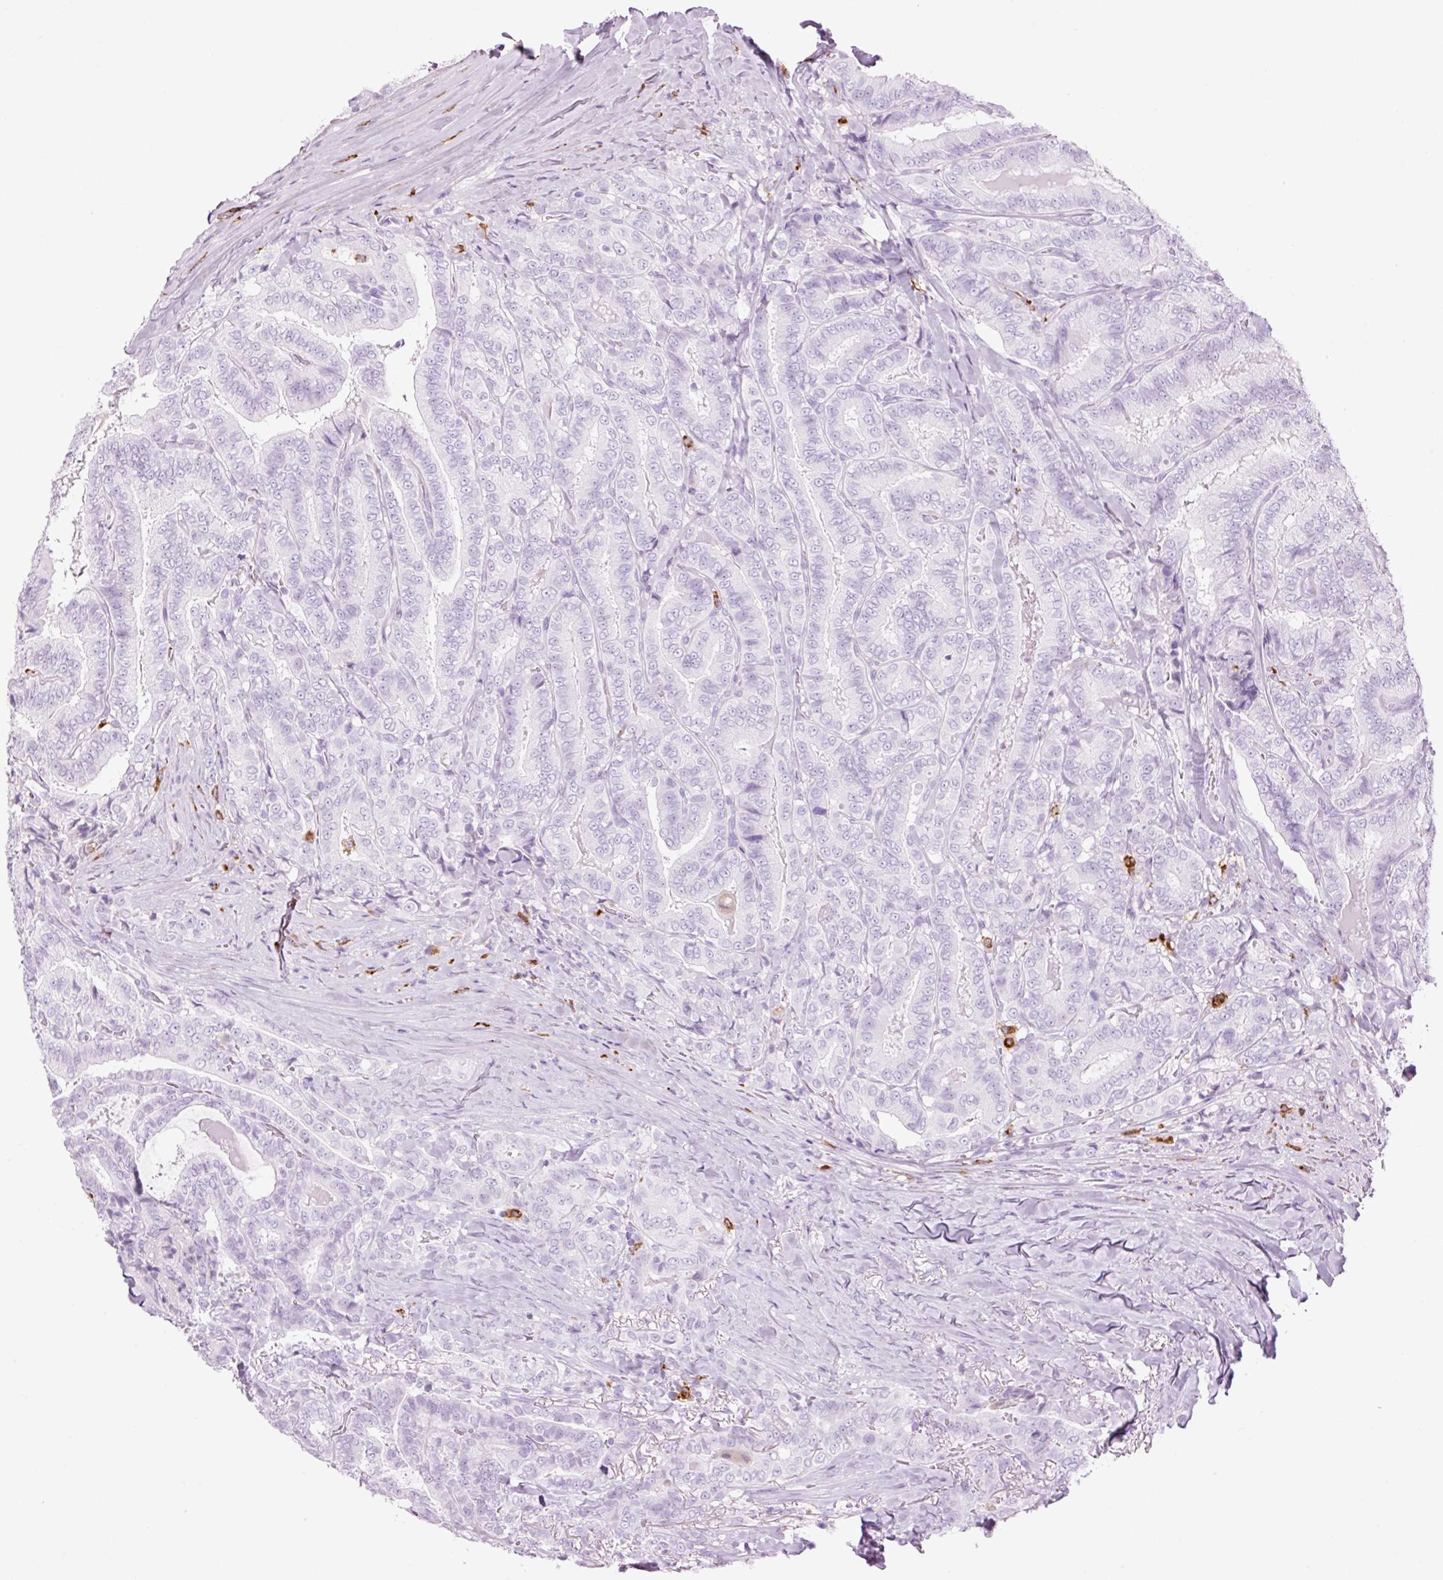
{"staining": {"intensity": "negative", "quantity": "none", "location": "none"}, "tissue": "thyroid cancer", "cell_type": "Tumor cells", "image_type": "cancer", "snomed": [{"axis": "morphology", "description": "Papillary adenocarcinoma, NOS"}, {"axis": "topography", "description": "Thyroid gland"}], "caption": "Tumor cells show no significant protein staining in thyroid cancer (papillary adenocarcinoma).", "gene": "LYZ", "patient": {"sex": "male", "age": 61}}